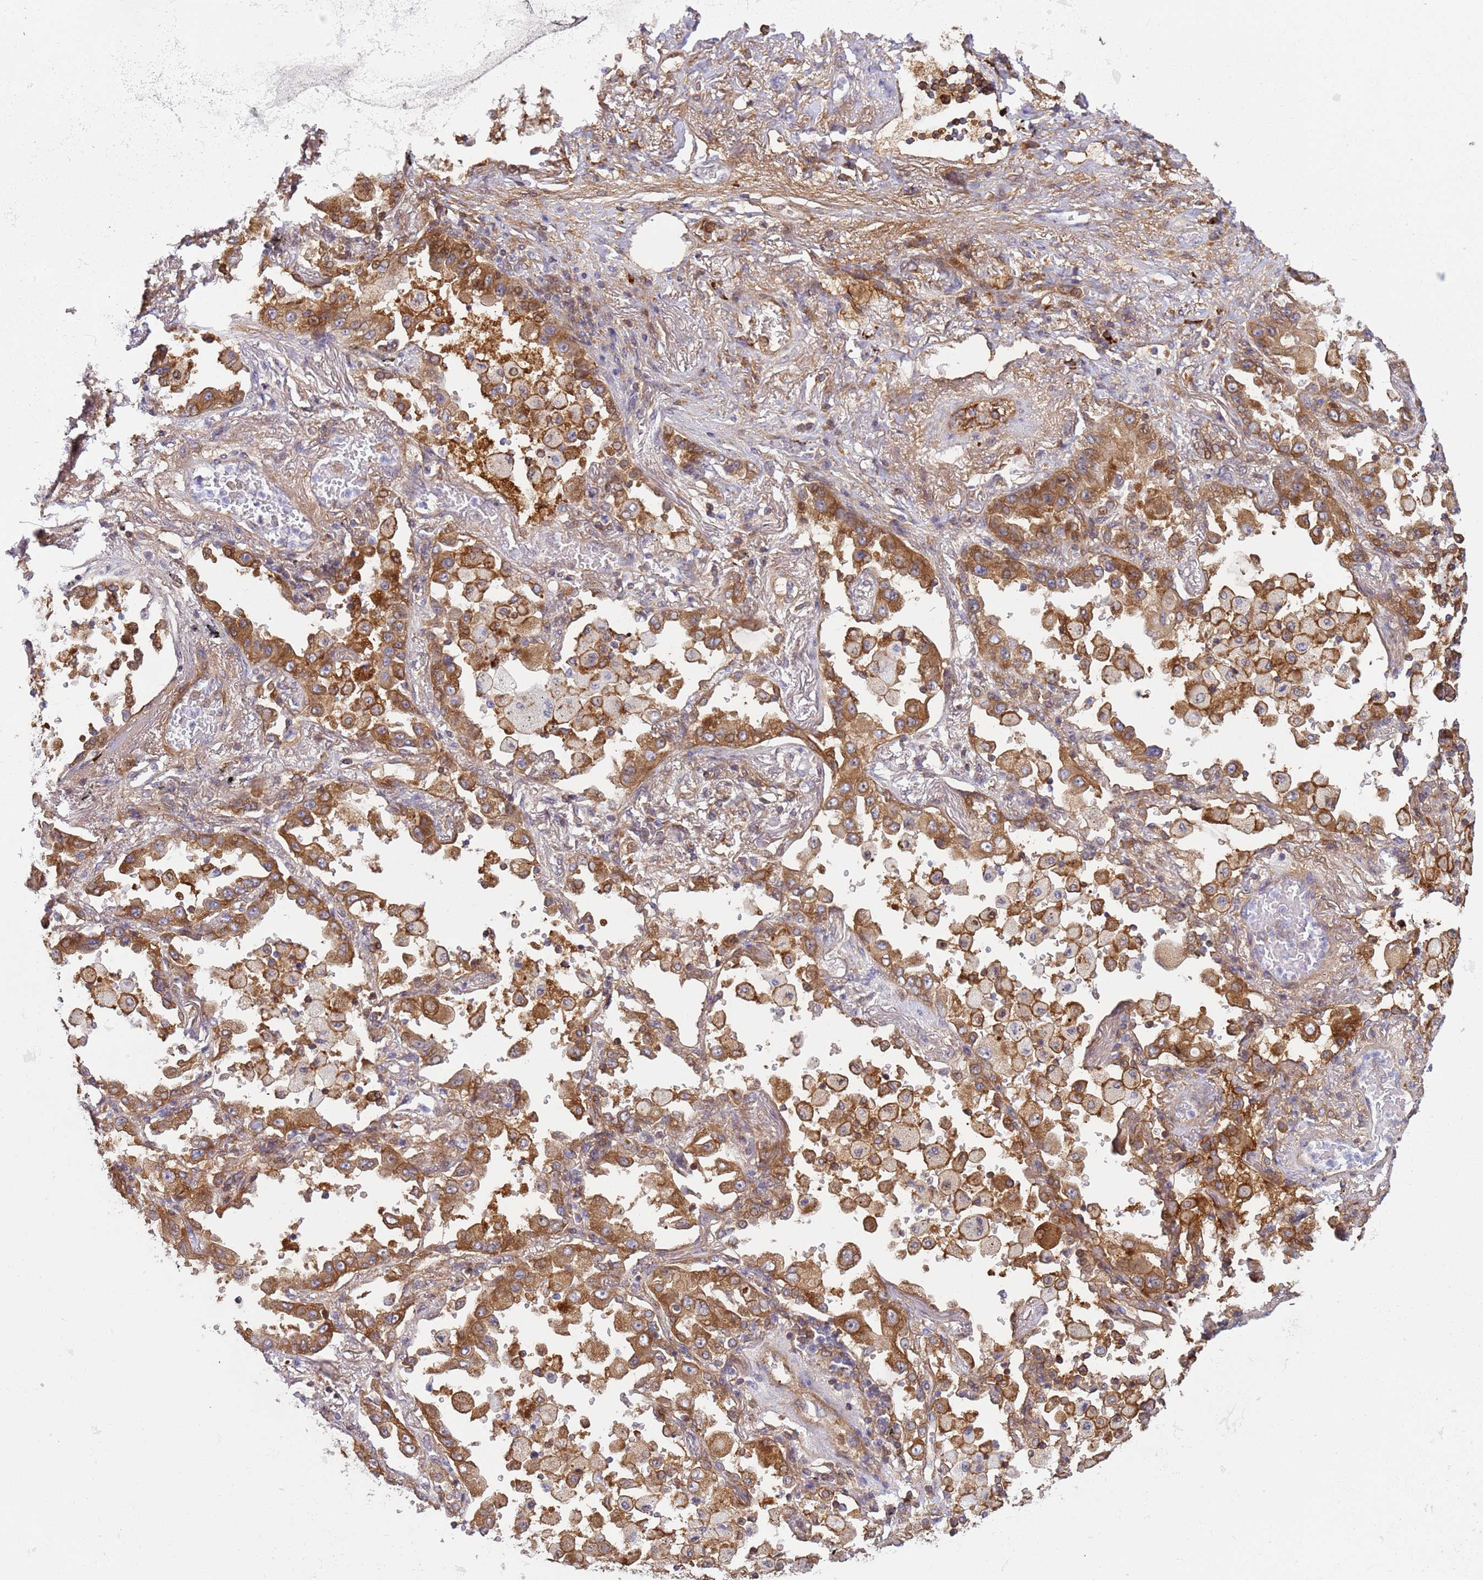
{"staining": {"intensity": "moderate", "quantity": "25%-75%", "location": "cytoplasmic/membranous"}, "tissue": "lung cancer", "cell_type": "Tumor cells", "image_type": "cancer", "snomed": [{"axis": "morphology", "description": "Squamous cell carcinoma, NOS"}, {"axis": "topography", "description": "Lung"}], "caption": "Brown immunohistochemical staining in human lung cancer exhibits moderate cytoplasmic/membranous positivity in about 25%-75% of tumor cells. (Brightfield microscopy of DAB IHC at high magnification).", "gene": "NPAP1", "patient": {"sex": "male", "age": 74}}